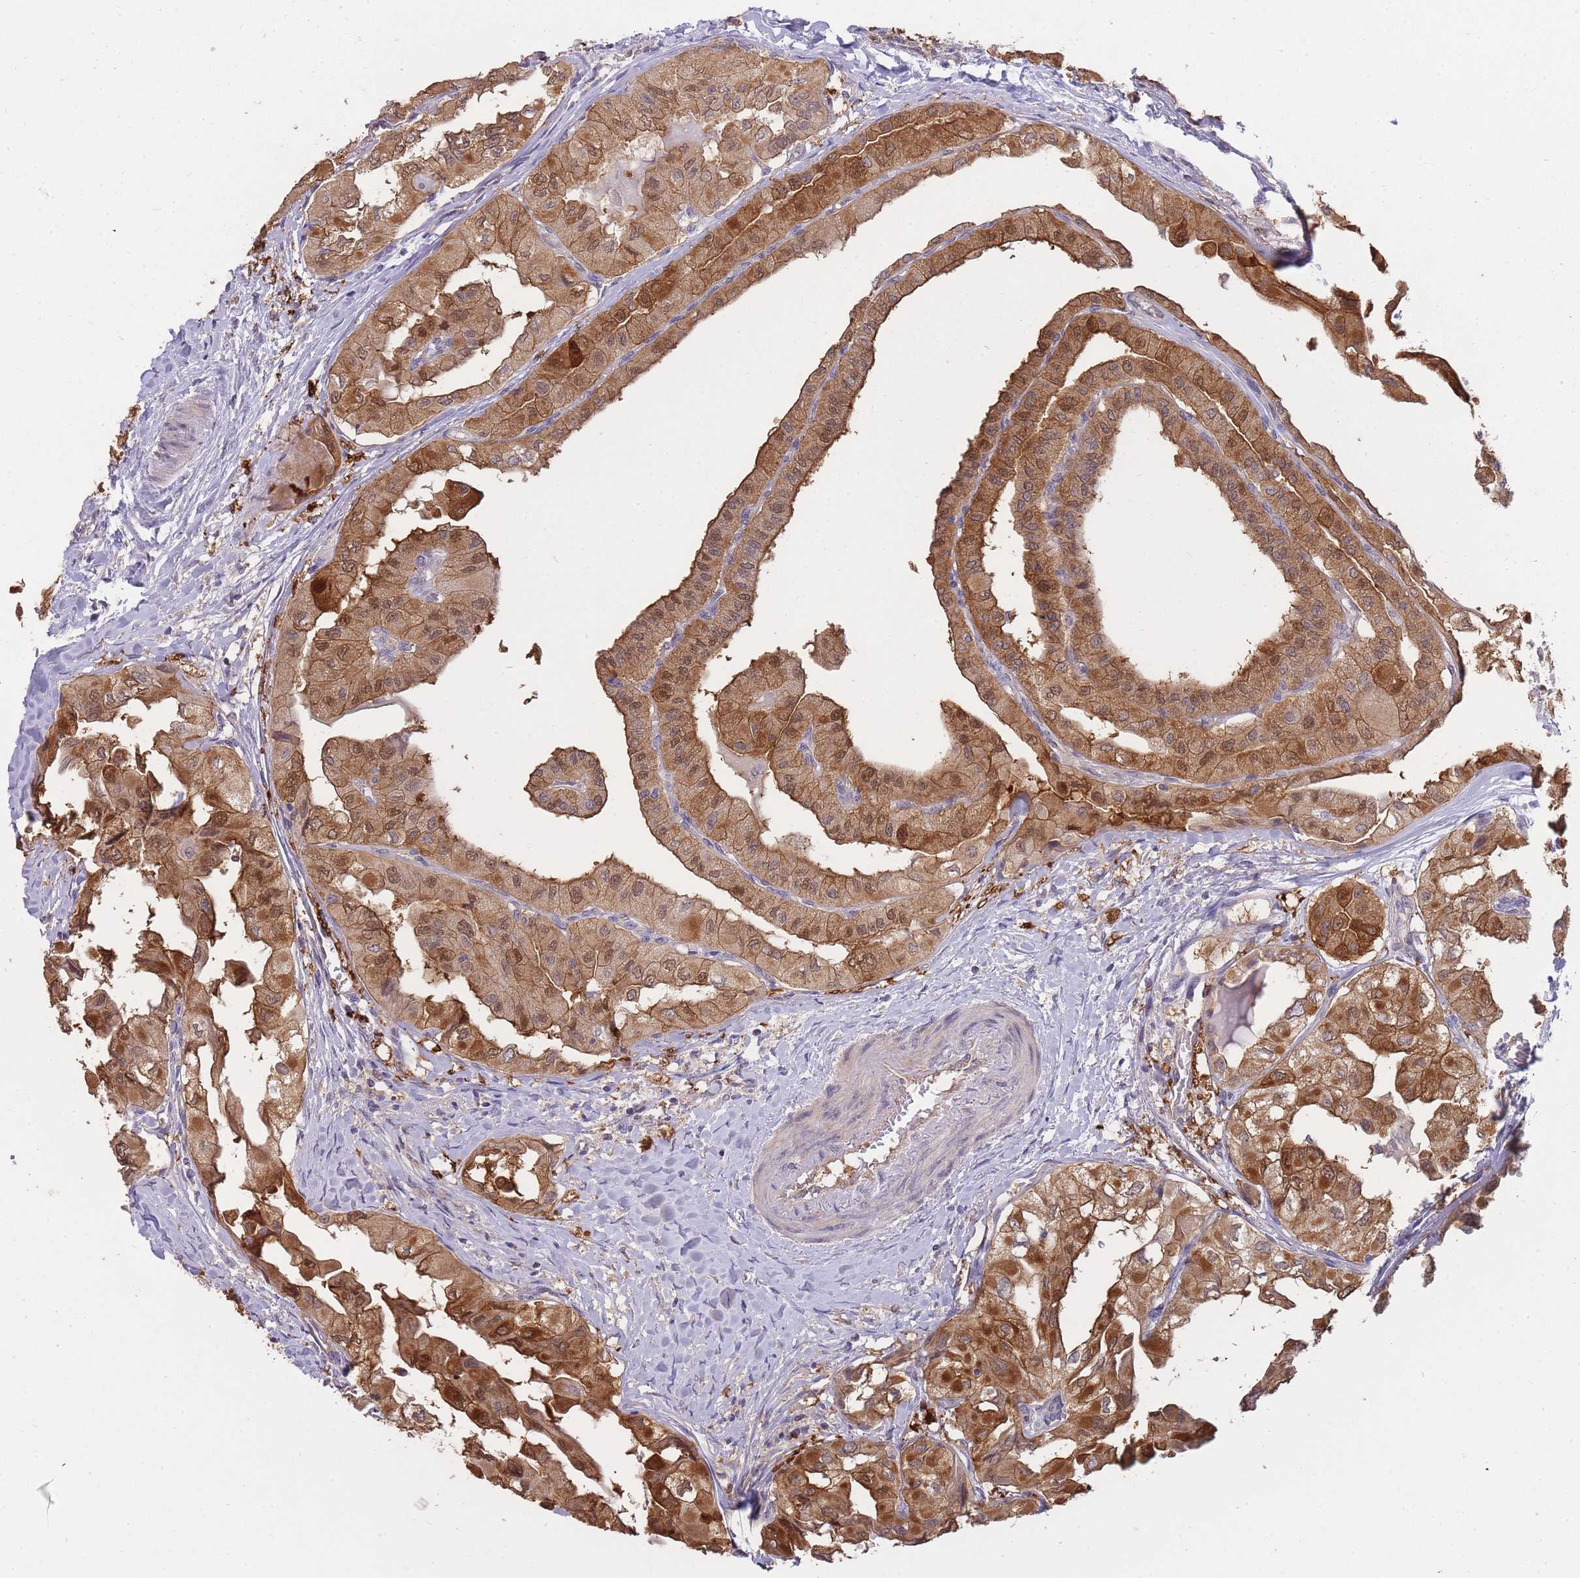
{"staining": {"intensity": "moderate", "quantity": ">75%", "location": "cytoplasmic/membranous,nuclear"}, "tissue": "thyroid cancer", "cell_type": "Tumor cells", "image_type": "cancer", "snomed": [{"axis": "morphology", "description": "Papillary adenocarcinoma, NOS"}, {"axis": "topography", "description": "Thyroid gland"}], "caption": "DAB immunohistochemical staining of thyroid cancer (papillary adenocarcinoma) shows moderate cytoplasmic/membranous and nuclear protein expression in approximately >75% of tumor cells.", "gene": "SMC6", "patient": {"sex": "female", "age": 59}}